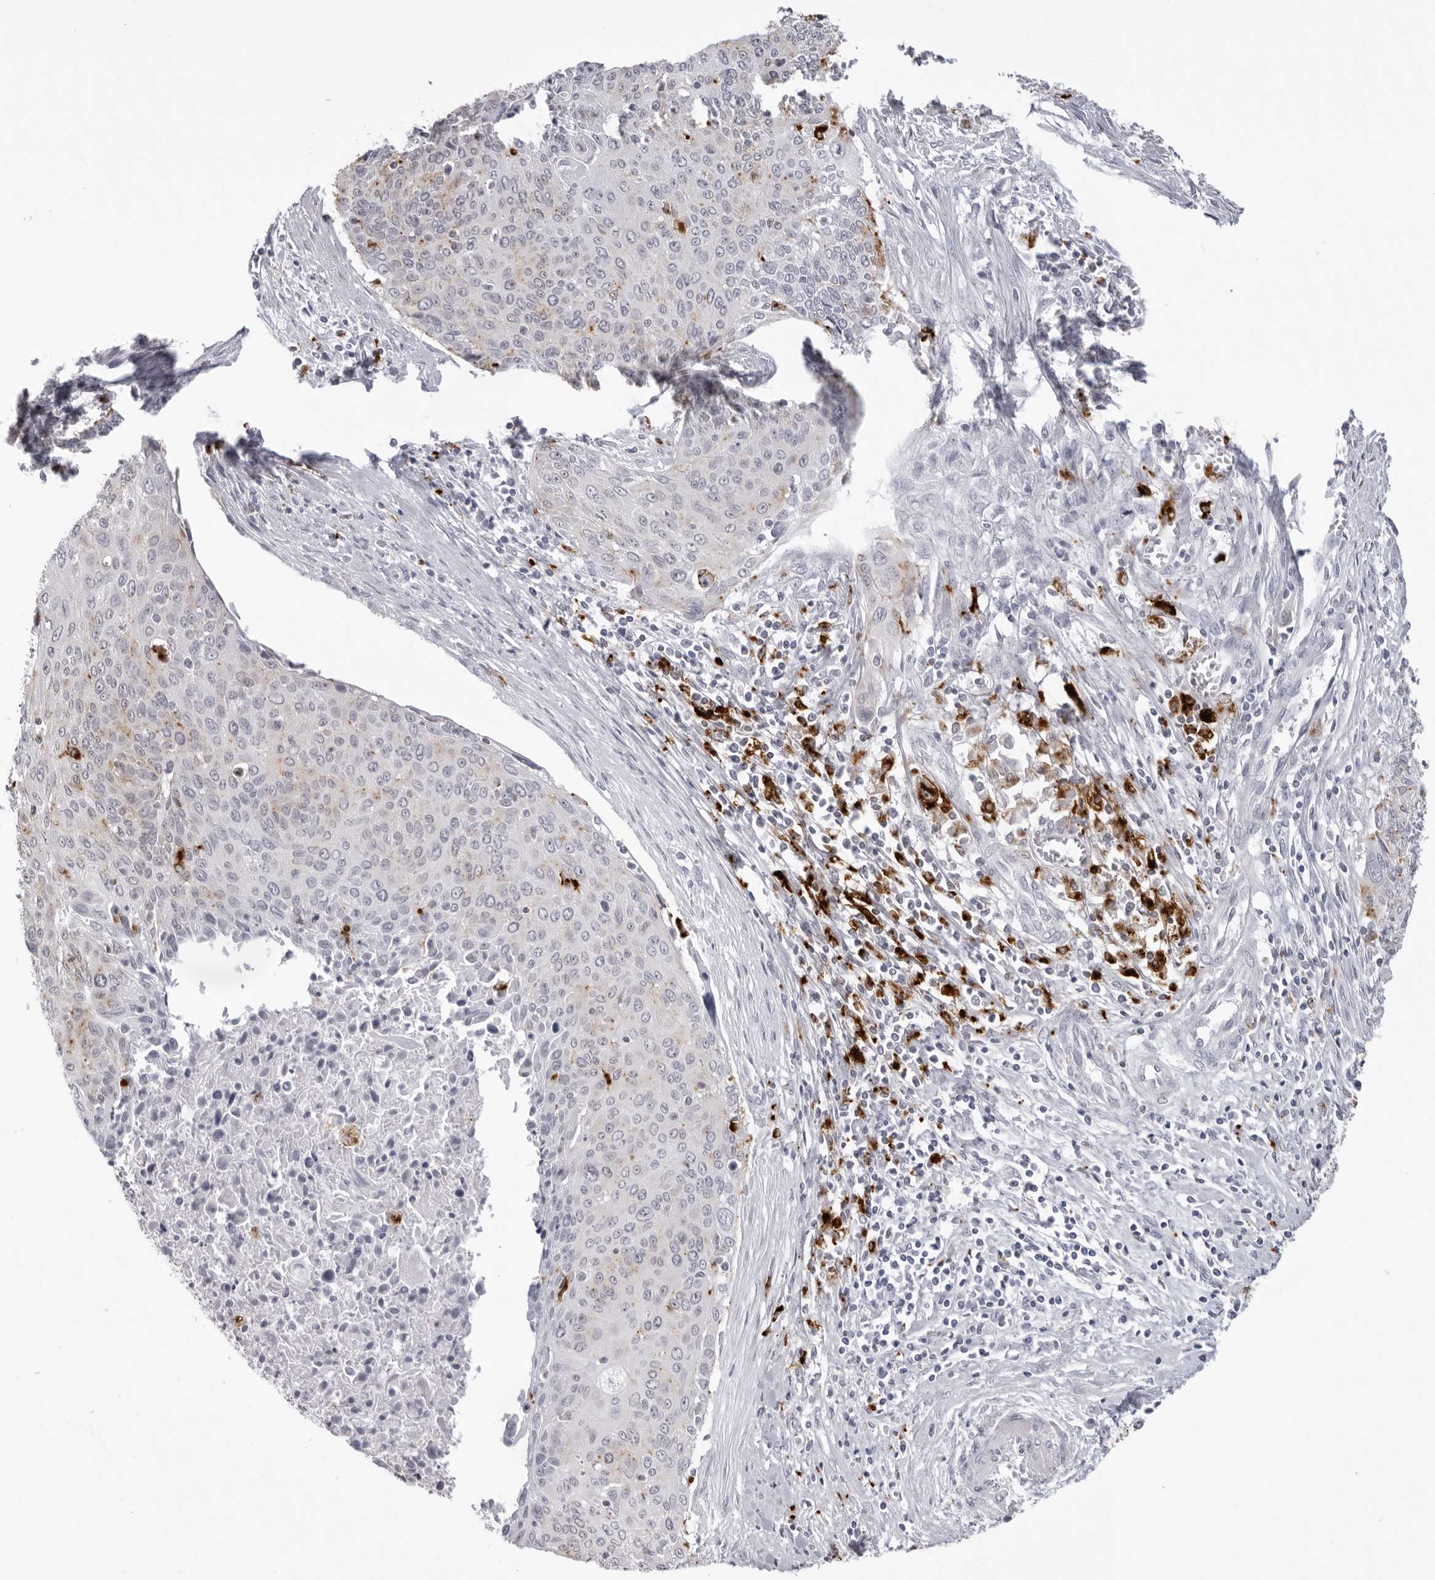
{"staining": {"intensity": "negative", "quantity": "none", "location": "none"}, "tissue": "cervical cancer", "cell_type": "Tumor cells", "image_type": "cancer", "snomed": [{"axis": "morphology", "description": "Squamous cell carcinoma, NOS"}, {"axis": "topography", "description": "Cervix"}], "caption": "Immunohistochemical staining of cervical cancer reveals no significant staining in tumor cells.", "gene": "IL25", "patient": {"sex": "female", "age": 55}}